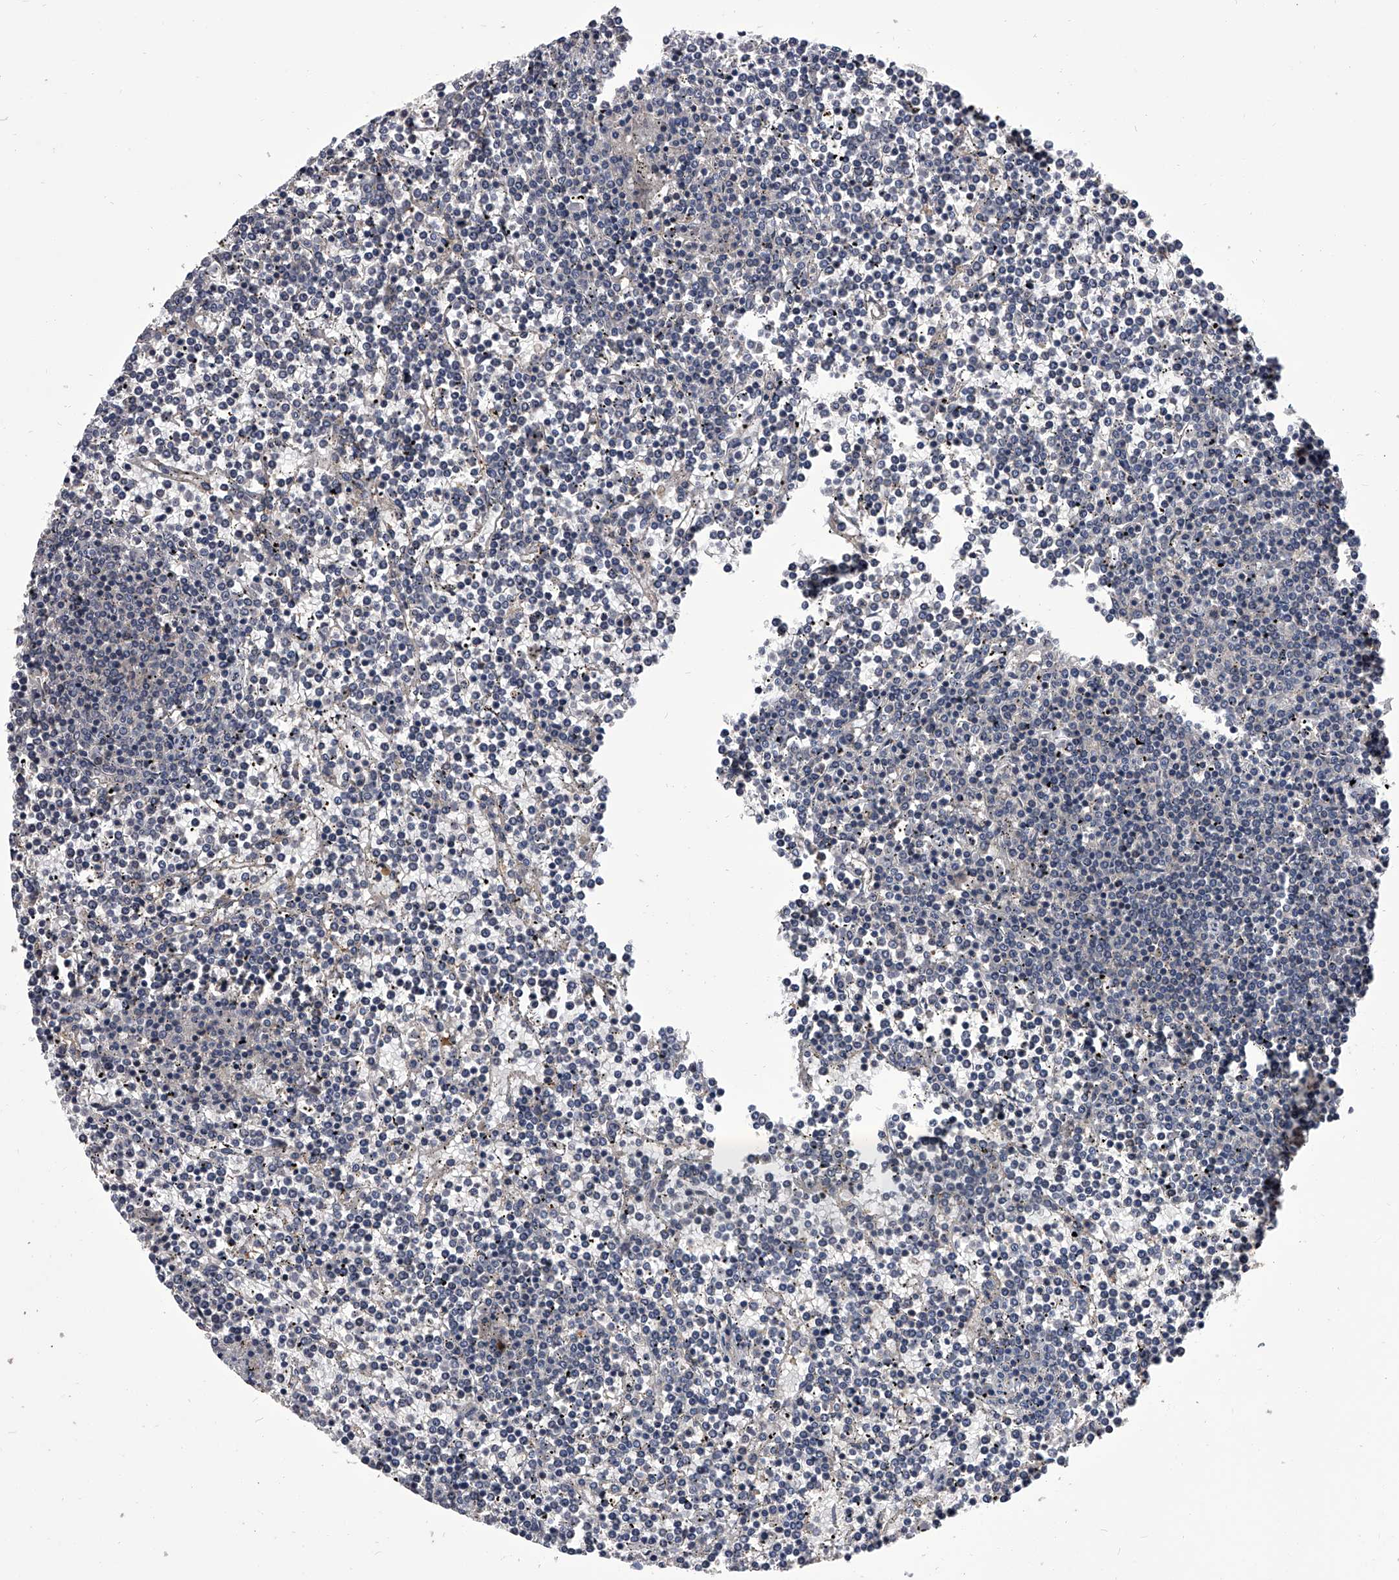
{"staining": {"intensity": "negative", "quantity": "none", "location": "none"}, "tissue": "lymphoma", "cell_type": "Tumor cells", "image_type": "cancer", "snomed": [{"axis": "morphology", "description": "Malignant lymphoma, non-Hodgkin's type, Low grade"}, {"axis": "topography", "description": "Spleen"}], "caption": "DAB (3,3'-diaminobenzidine) immunohistochemical staining of lymphoma reveals no significant staining in tumor cells.", "gene": "SLC18B1", "patient": {"sex": "female", "age": 19}}